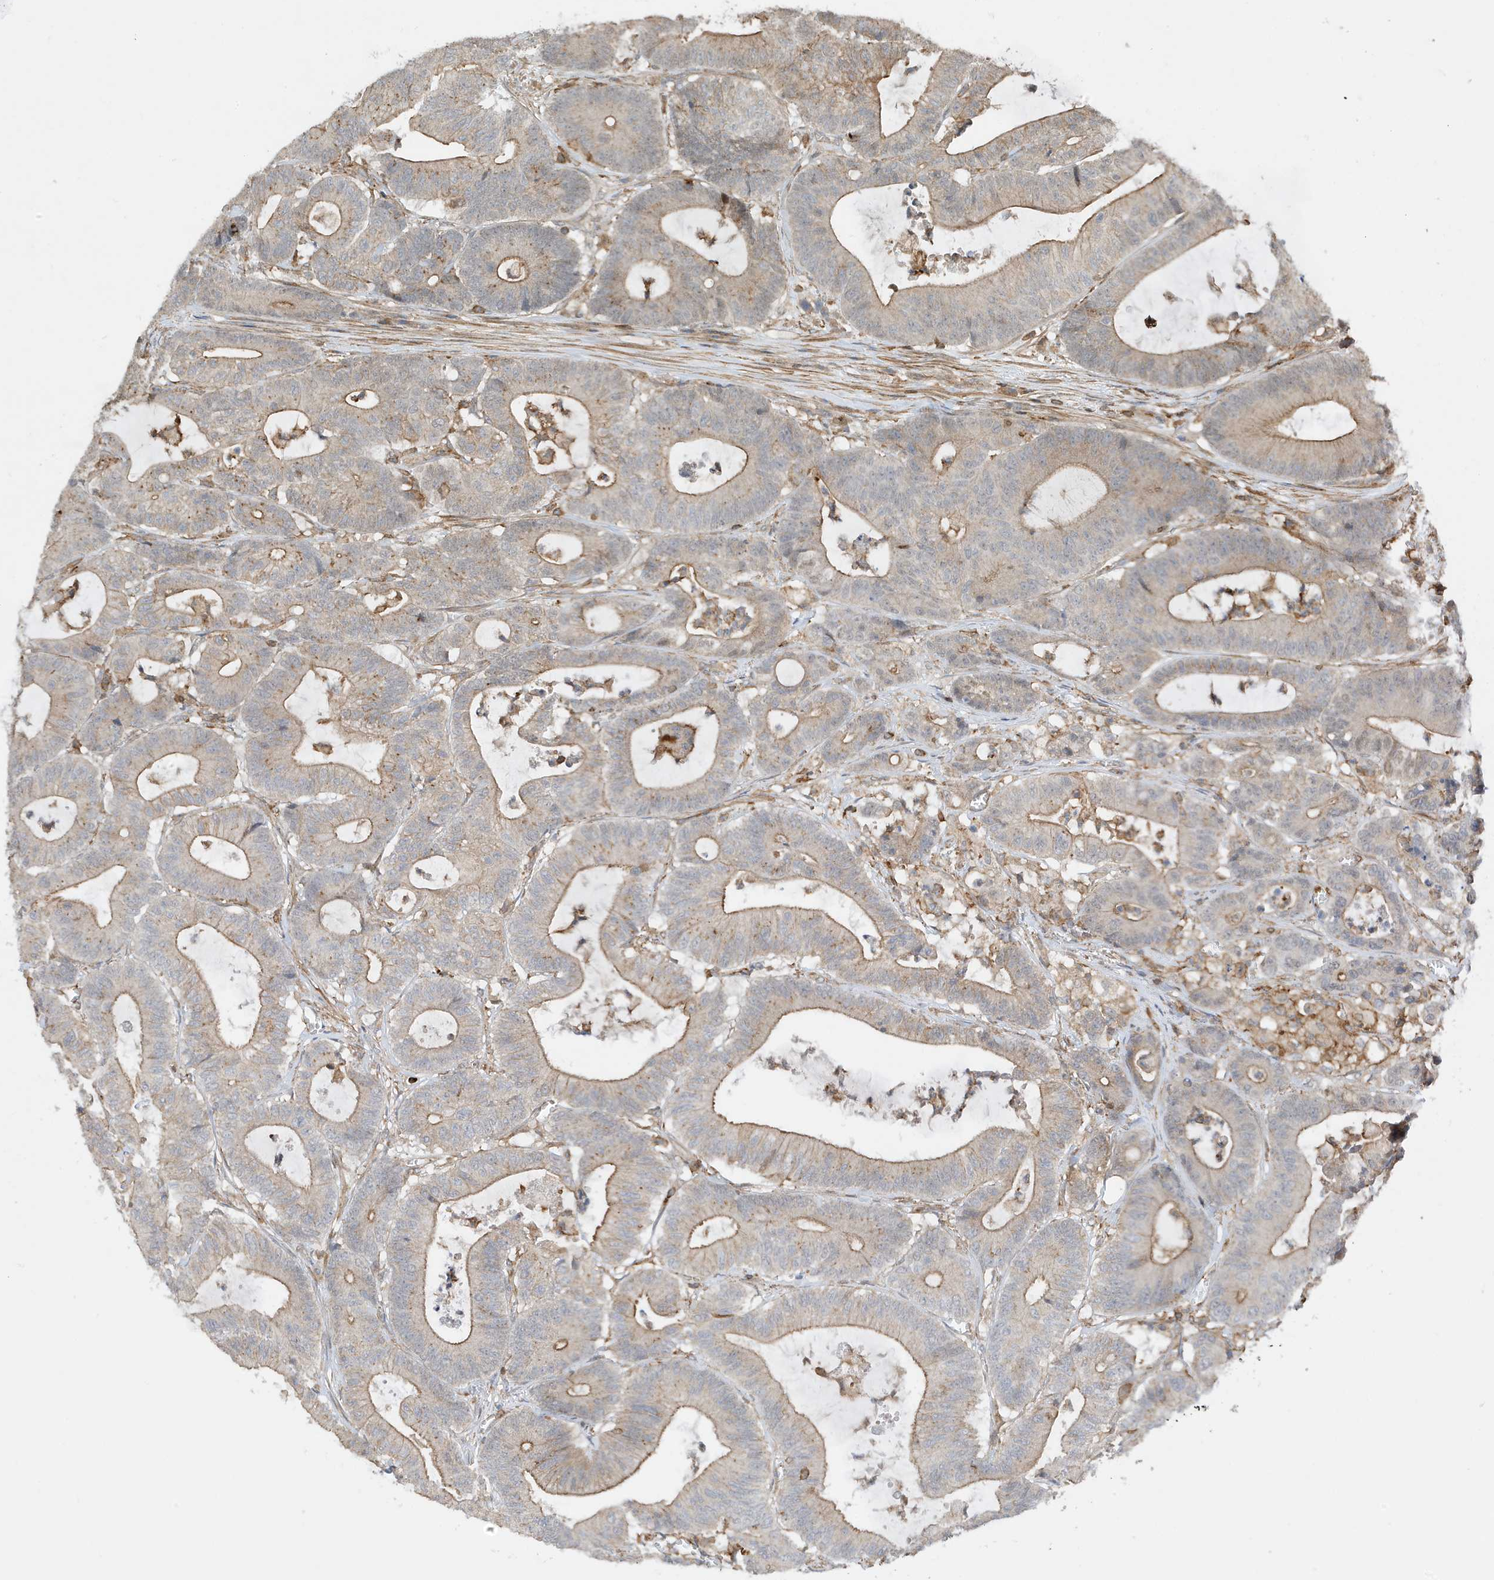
{"staining": {"intensity": "moderate", "quantity": "25%-75%", "location": "cytoplasmic/membranous"}, "tissue": "colorectal cancer", "cell_type": "Tumor cells", "image_type": "cancer", "snomed": [{"axis": "morphology", "description": "Adenocarcinoma, NOS"}, {"axis": "topography", "description": "Colon"}], "caption": "A histopathology image showing moderate cytoplasmic/membranous expression in about 25%-75% of tumor cells in colorectal cancer, as visualized by brown immunohistochemical staining.", "gene": "TATDN3", "patient": {"sex": "female", "age": 84}}